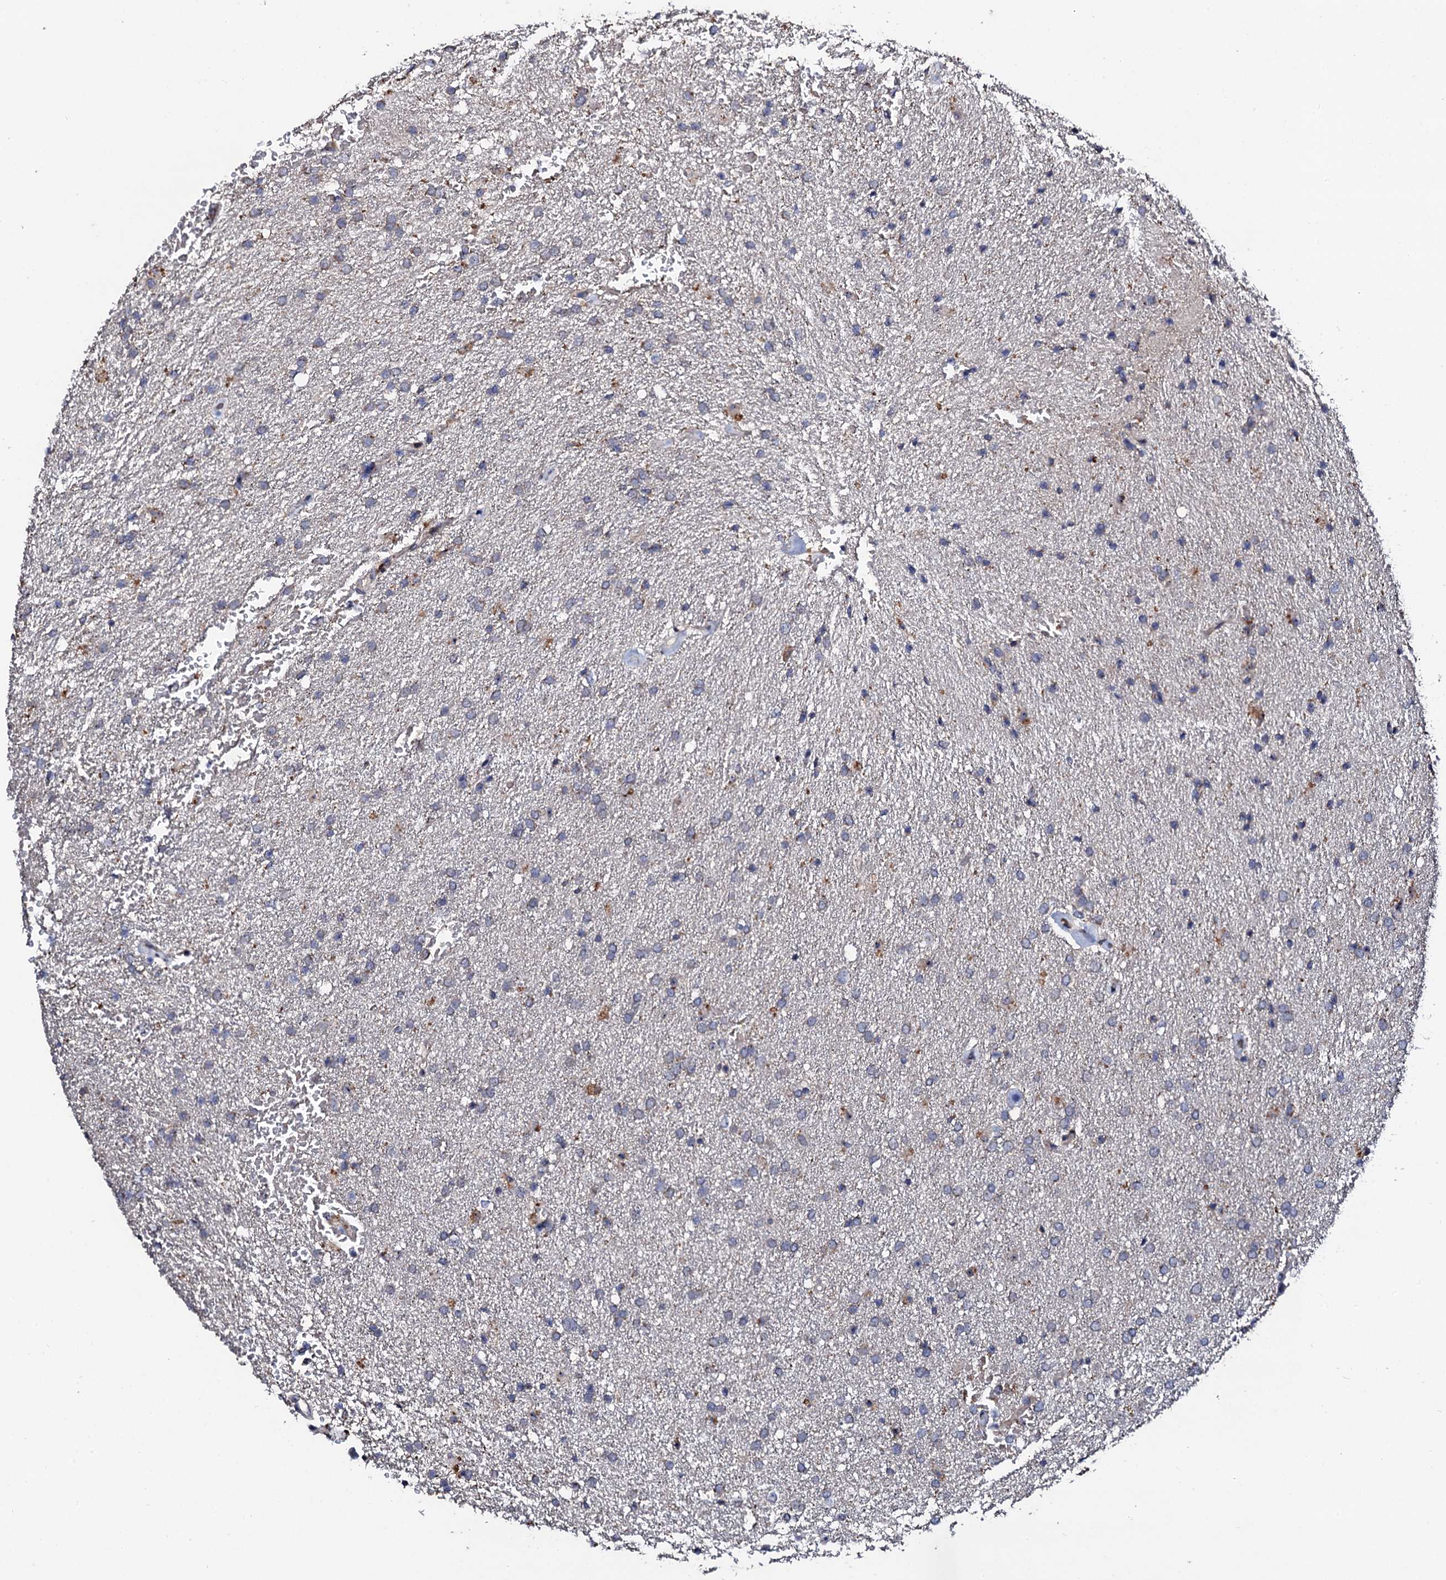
{"staining": {"intensity": "negative", "quantity": "none", "location": "none"}, "tissue": "glioma", "cell_type": "Tumor cells", "image_type": "cancer", "snomed": [{"axis": "morphology", "description": "Glioma, malignant, High grade"}, {"axis": "topography", "description": "Brain"}], "caption": "Human glioma stained for a protein using IHC reveals no staining in tumor cells.", "gene": "GTPBP4", "patient": {"sex": "male", "age": 72}}